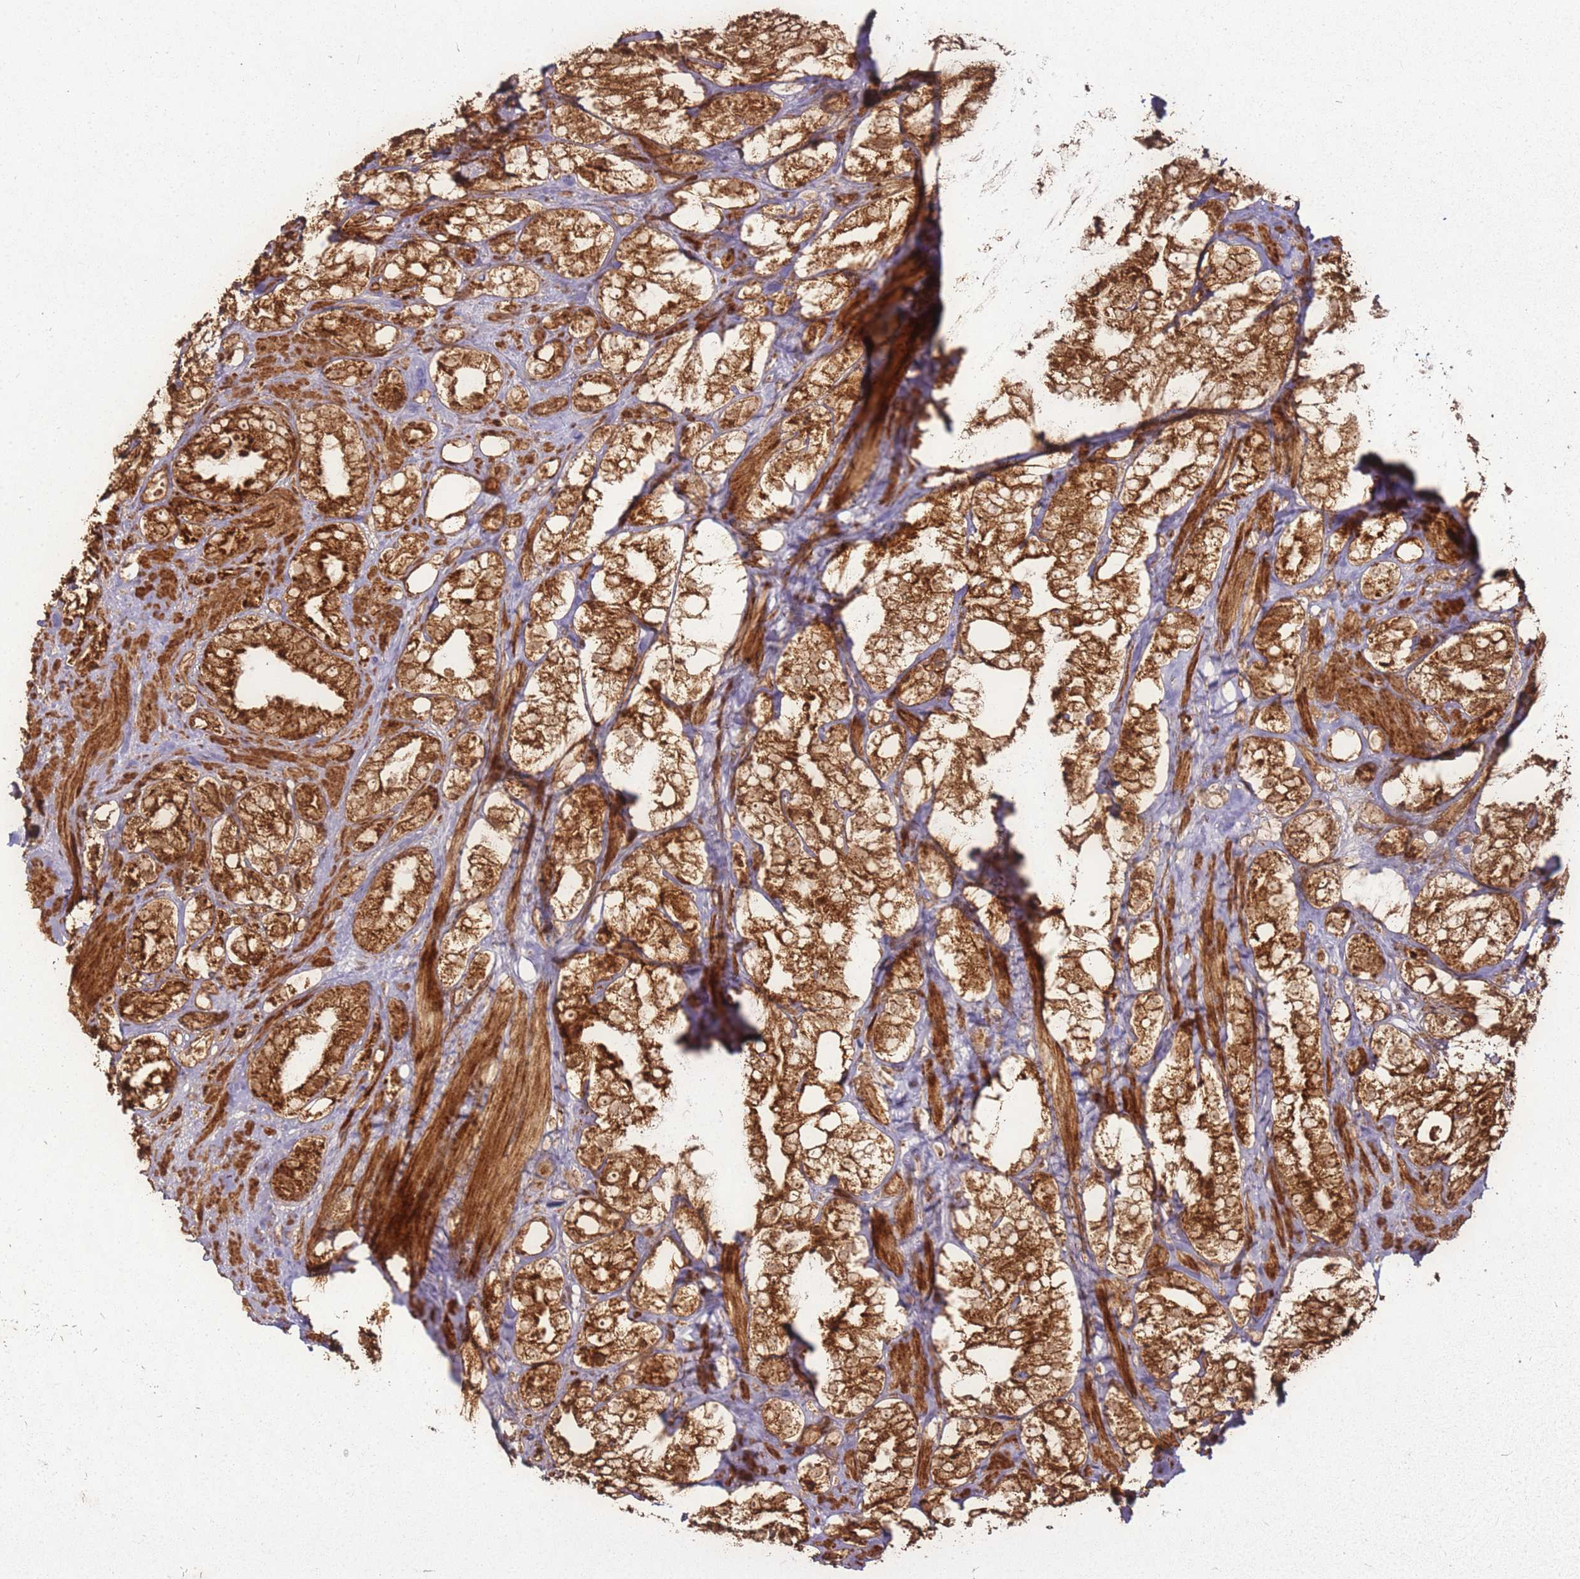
{"staining": {"intensity": "strong", "quantity": ">75%", "location": "cytoplasmic/membranous"}, "tissue": "prostate cancer", "cell_type": "Tumor cells", "image_type": "cancer", "snomed": [{"axis": "morphology", "description": "Adenocarcinoma, NOS"}, {"axis": "topography", "description": "Prostate"}], "caption": "Prostate cancer (adenocarcinoma) tissue demonstrates strong cytoplasmic/membranous positivity in approximately >75% of tumor cells, visualized by immunohistochemistry.", "gene": "MRPS6", "patient": {"sex": "male", "age": 79}}